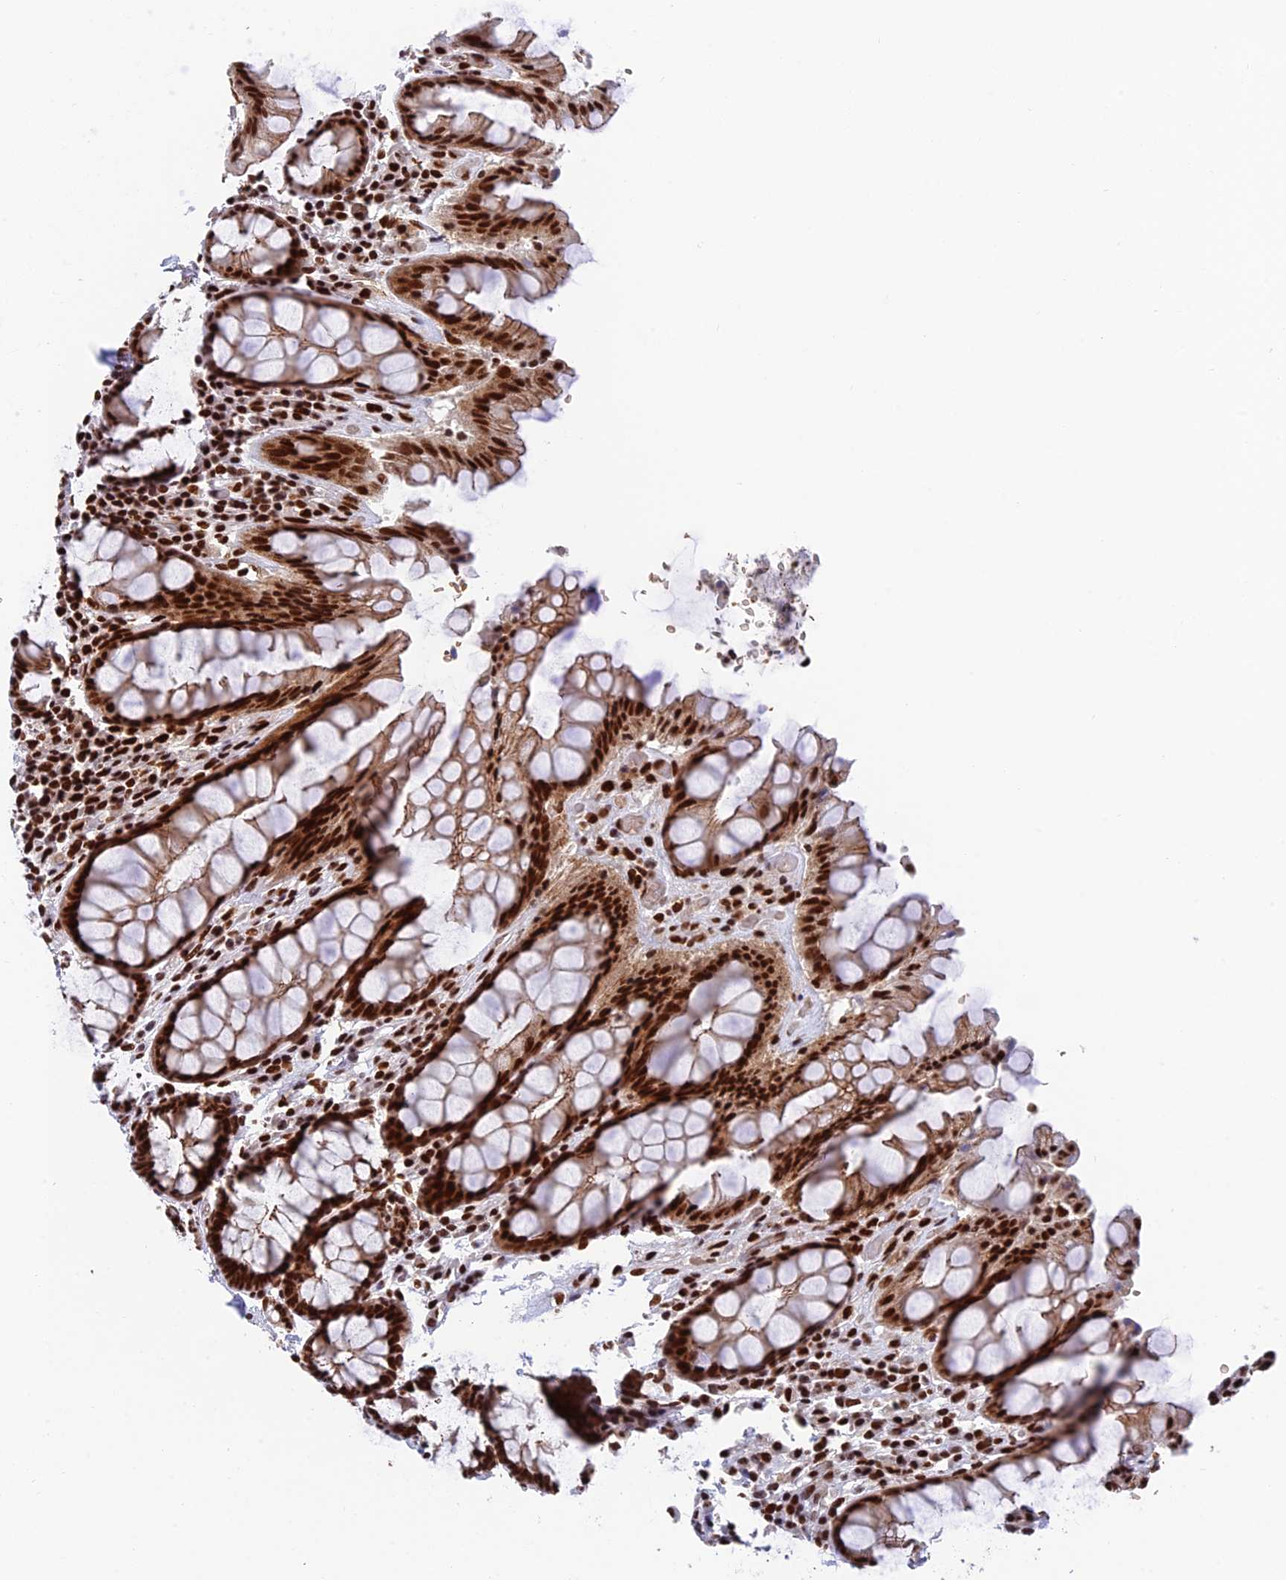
{"staining": {"intensity": "strong", "quantity": ">75%", "location": "nuclear"}, "tissue": "rectum", "cell_type": "Glandular cells", "image_type": "normal", "snomed": [{"axis": "morphology", "description": "Normal tissue, NOS"}, {"axis": "topography", "description": "Rectum"}], "caption": "Protein staining of normal rectum displays strong nuclear positivity in approximately >75% of glandular cells.", "gene": "EEF1AKMT3", "patient": {"sex": "male", "age": 64}}